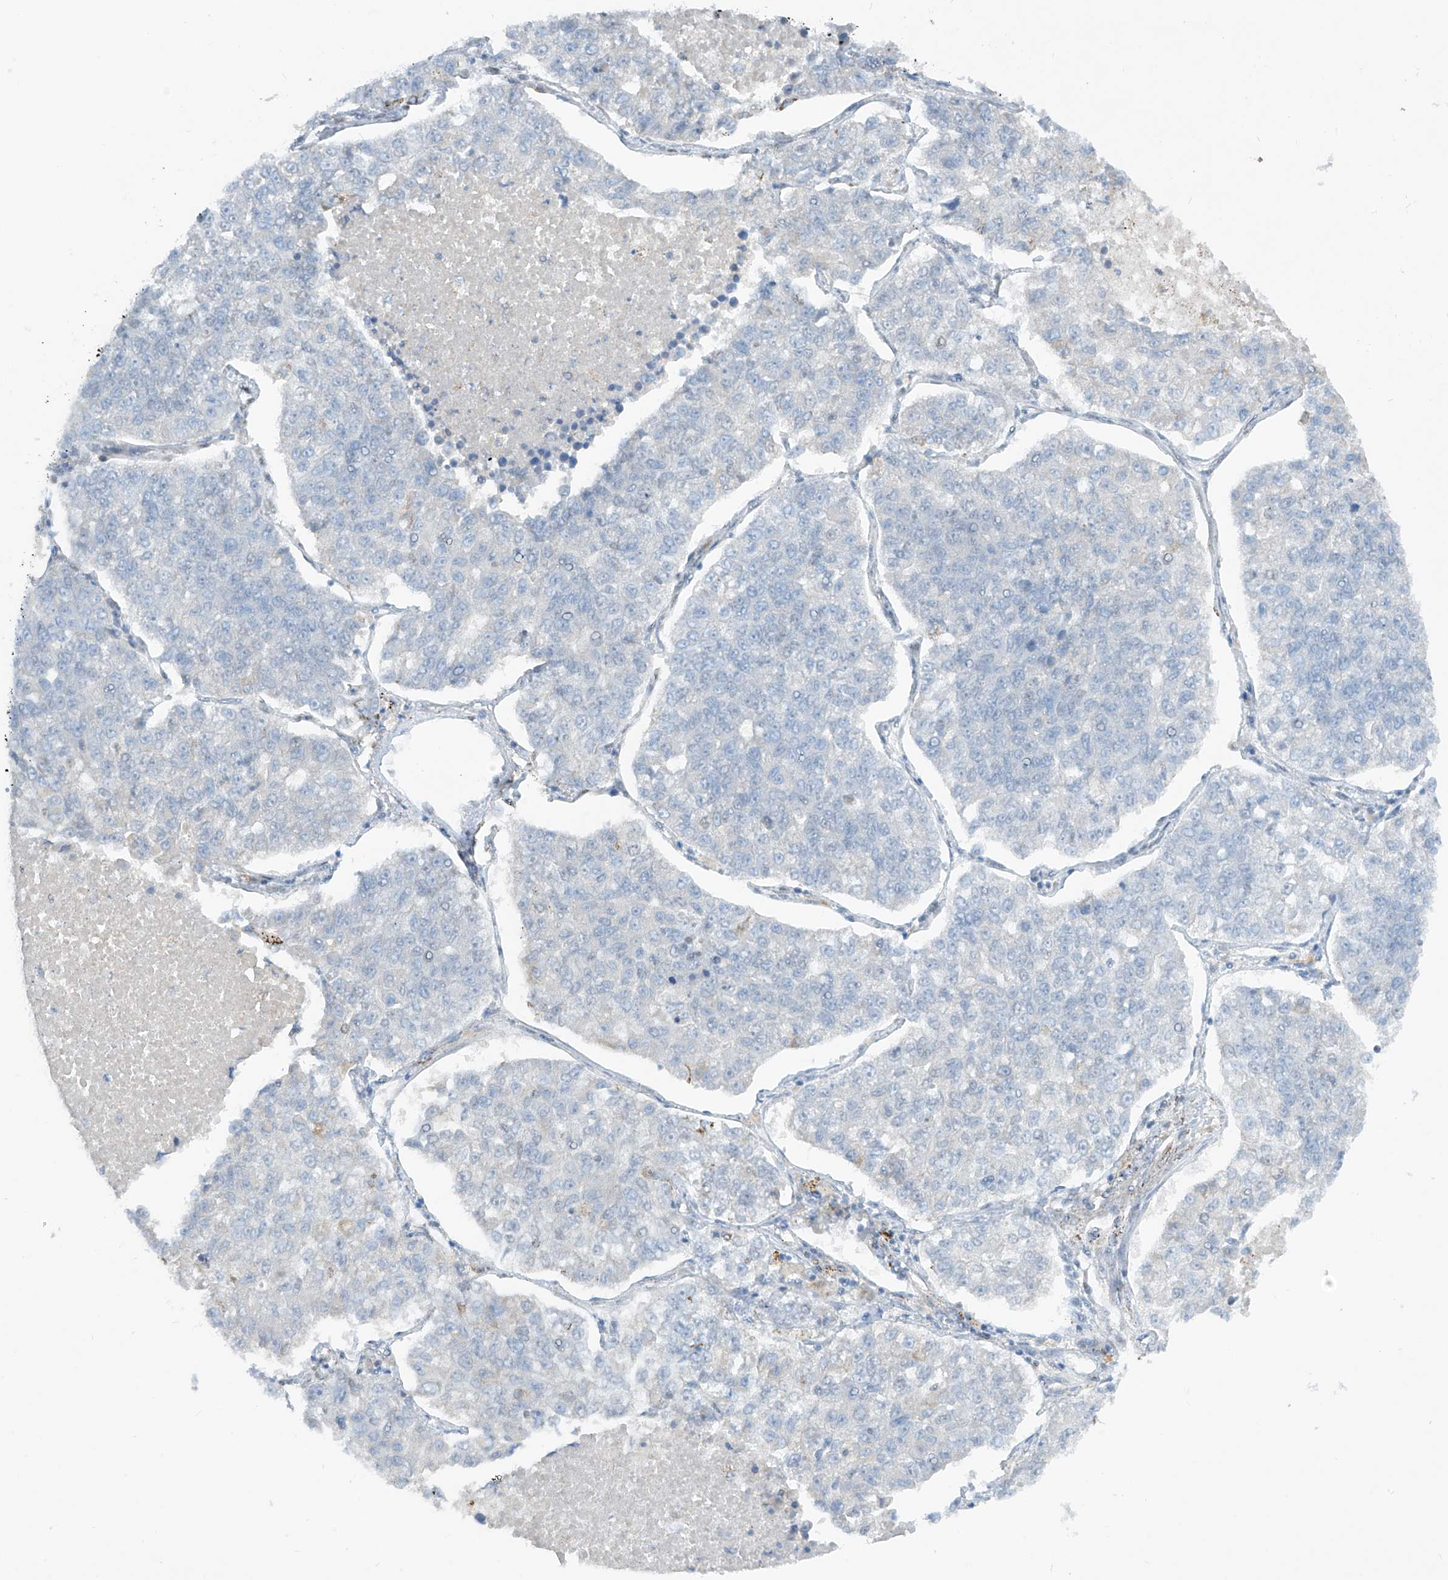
{"staining": {"intensity": "negative", "quantity": "none", "location": "none"}, "tissue": "lung cancer", "cell_type": "Tumor cells", "image_type": "cancer", "snomed": [{"axis": "morphology", "description": "Adenocarcinoma, NOS"}, {"axis": "topography", "description": "Lung"}], "caption": "The IHC image has no significant staining in tumor cells of adenocarcinoma (lung) tissue.", "gene": "PM20D2", "patient": {"sex": "male", "age": 49}}